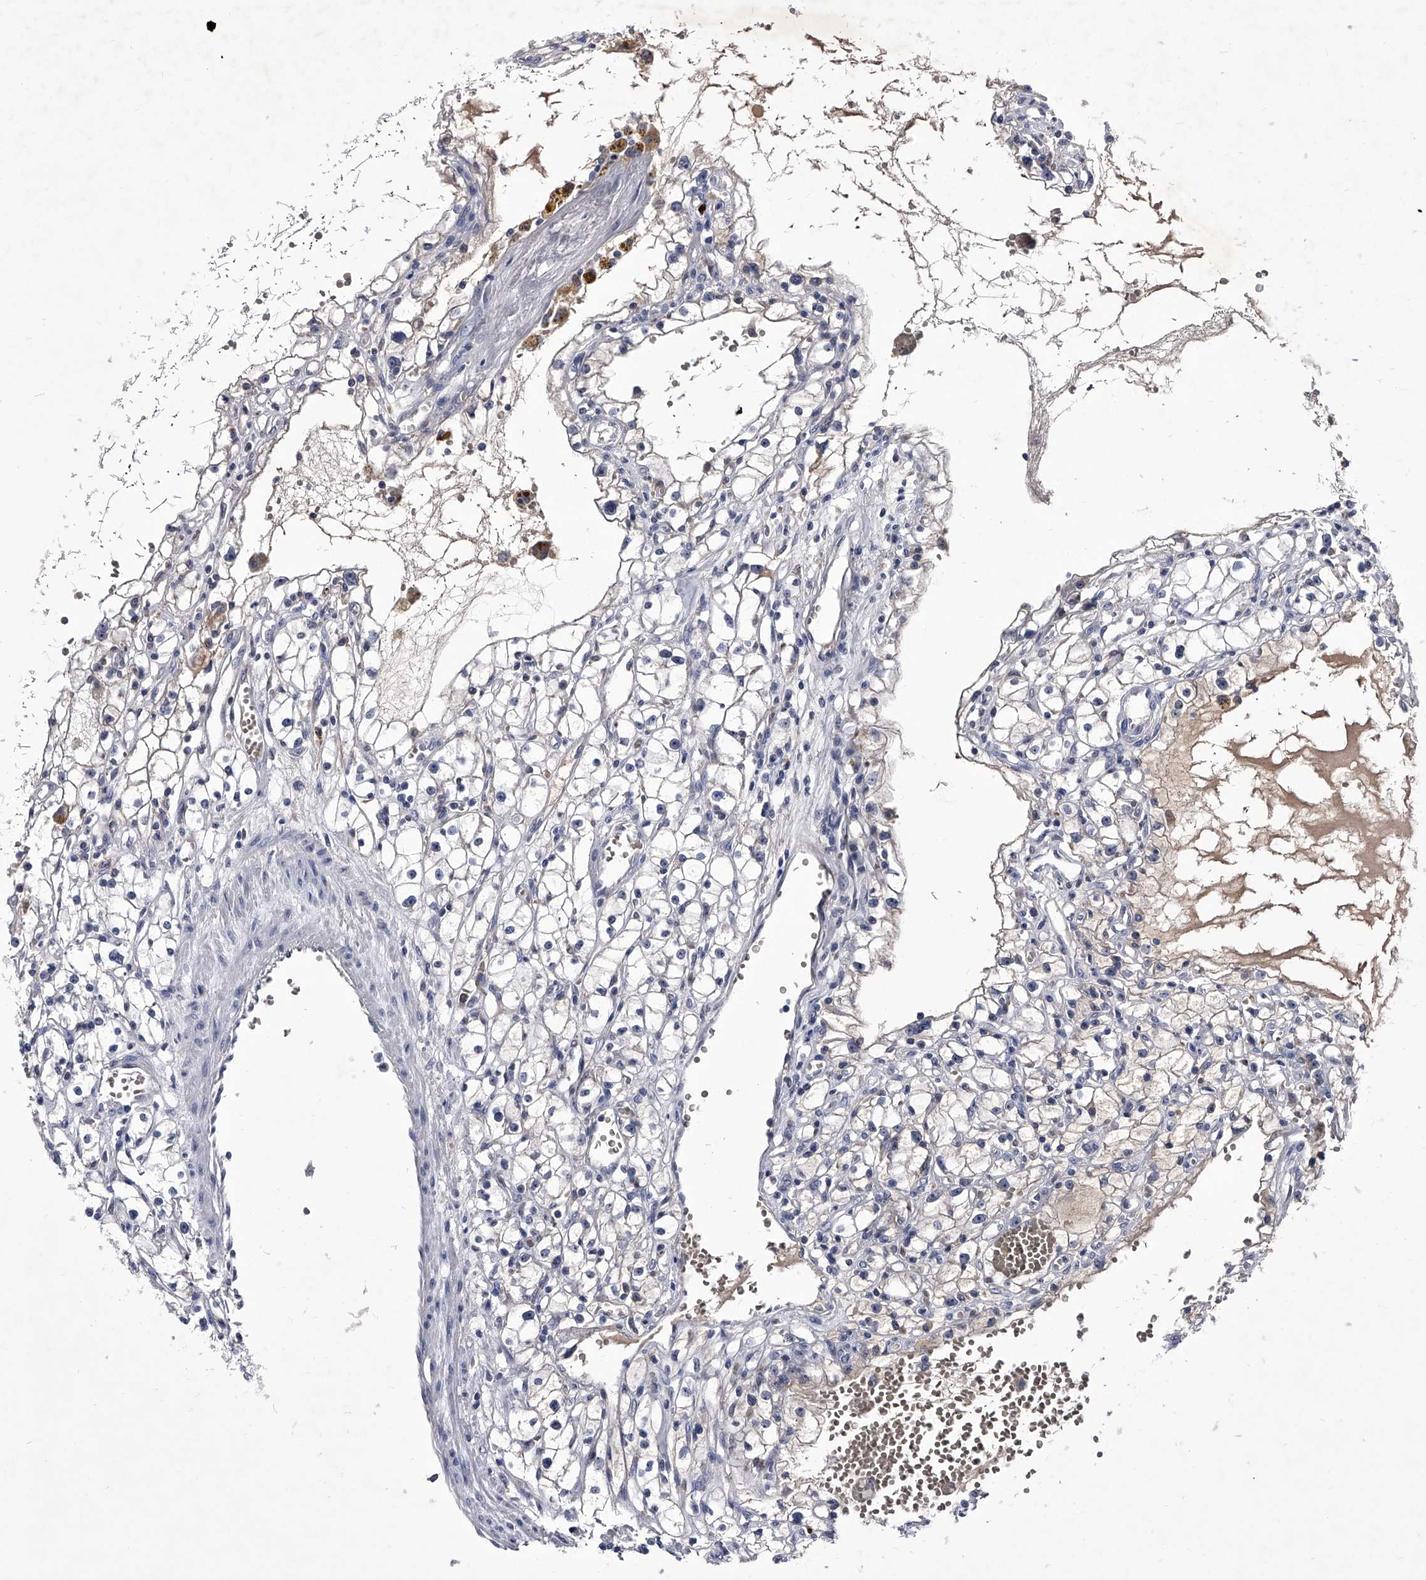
{"staining": {"intensity": "negative", "quantity": "none", "location": "none"}, "tissue": "renal cancer", "cell_type": "Tumor cells", "image_type": "cancer", "snomed": [{"axis": "morphology", "description": "Adenocarcinoma, NOS"}, {"axis": "topography", "description": "Kidney"}], "caption": "A histopathology image of renal adenocarcinoma stained for a protein reveals no brown staining in tumor cells. Brightfield microscopy of immunohistochemistry (IHC) stained with DAB (brown) and hematoxylin (blue), captured at high magnification.", "gene": "CRISP2", "patient": {"sex": "male", "age": 56}}